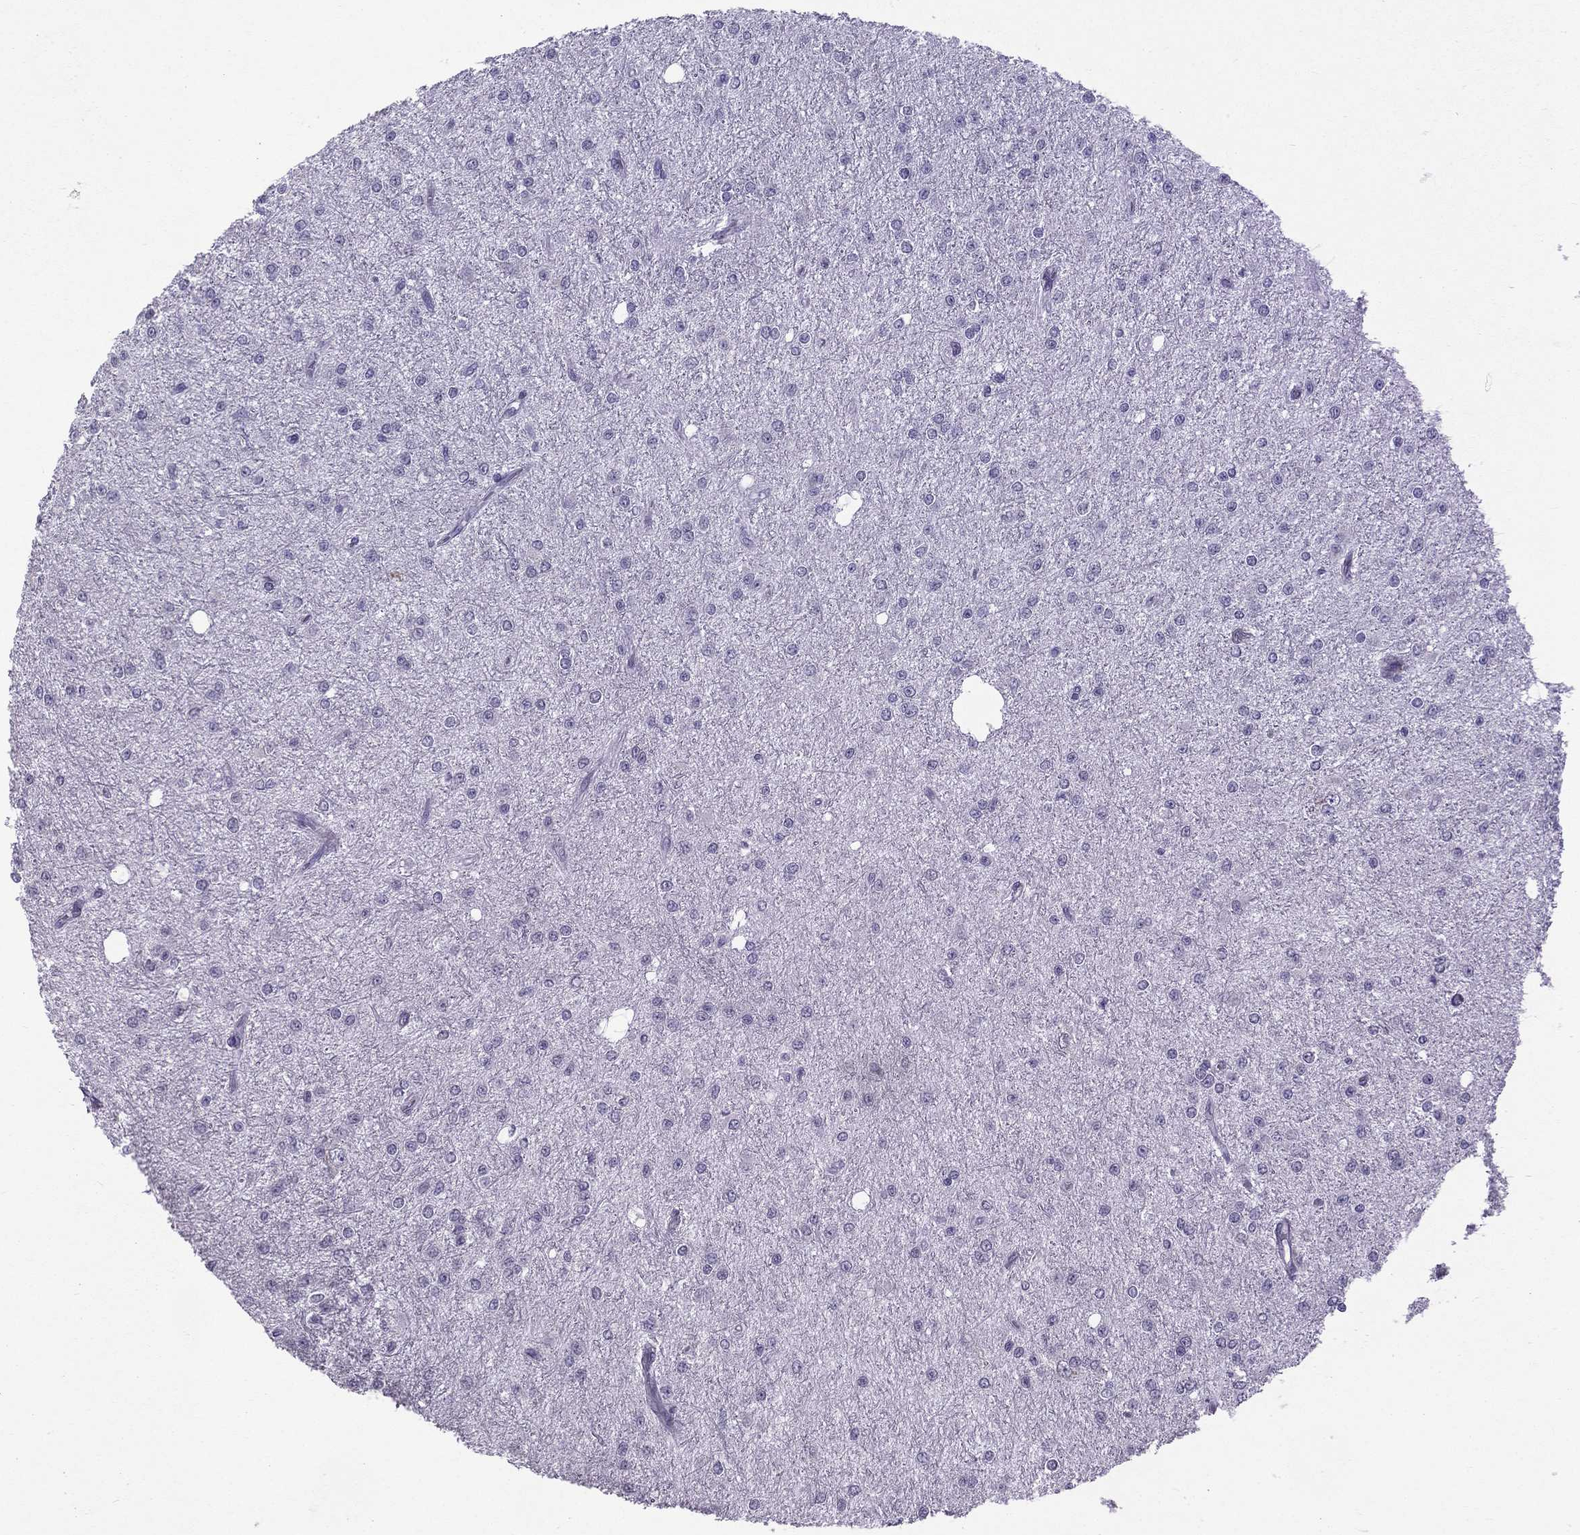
{"staining": {"intensity": "negative", "quantity": "none", "location": "none"}, "tissue": "glioma", "cell_type": "Tumor cells", "image_type": "cancer", "snomed": [{"axis": "morphology", "description": "Glioma, malignant, Low grade"}, {"axis": "topography", "description": "Brain"}], "caption": "Tumor cells show no significant protein expression in malignant glioma (low-grade).", "gene": "DMKN", "patient": {"sex": "male", "age": 27}}